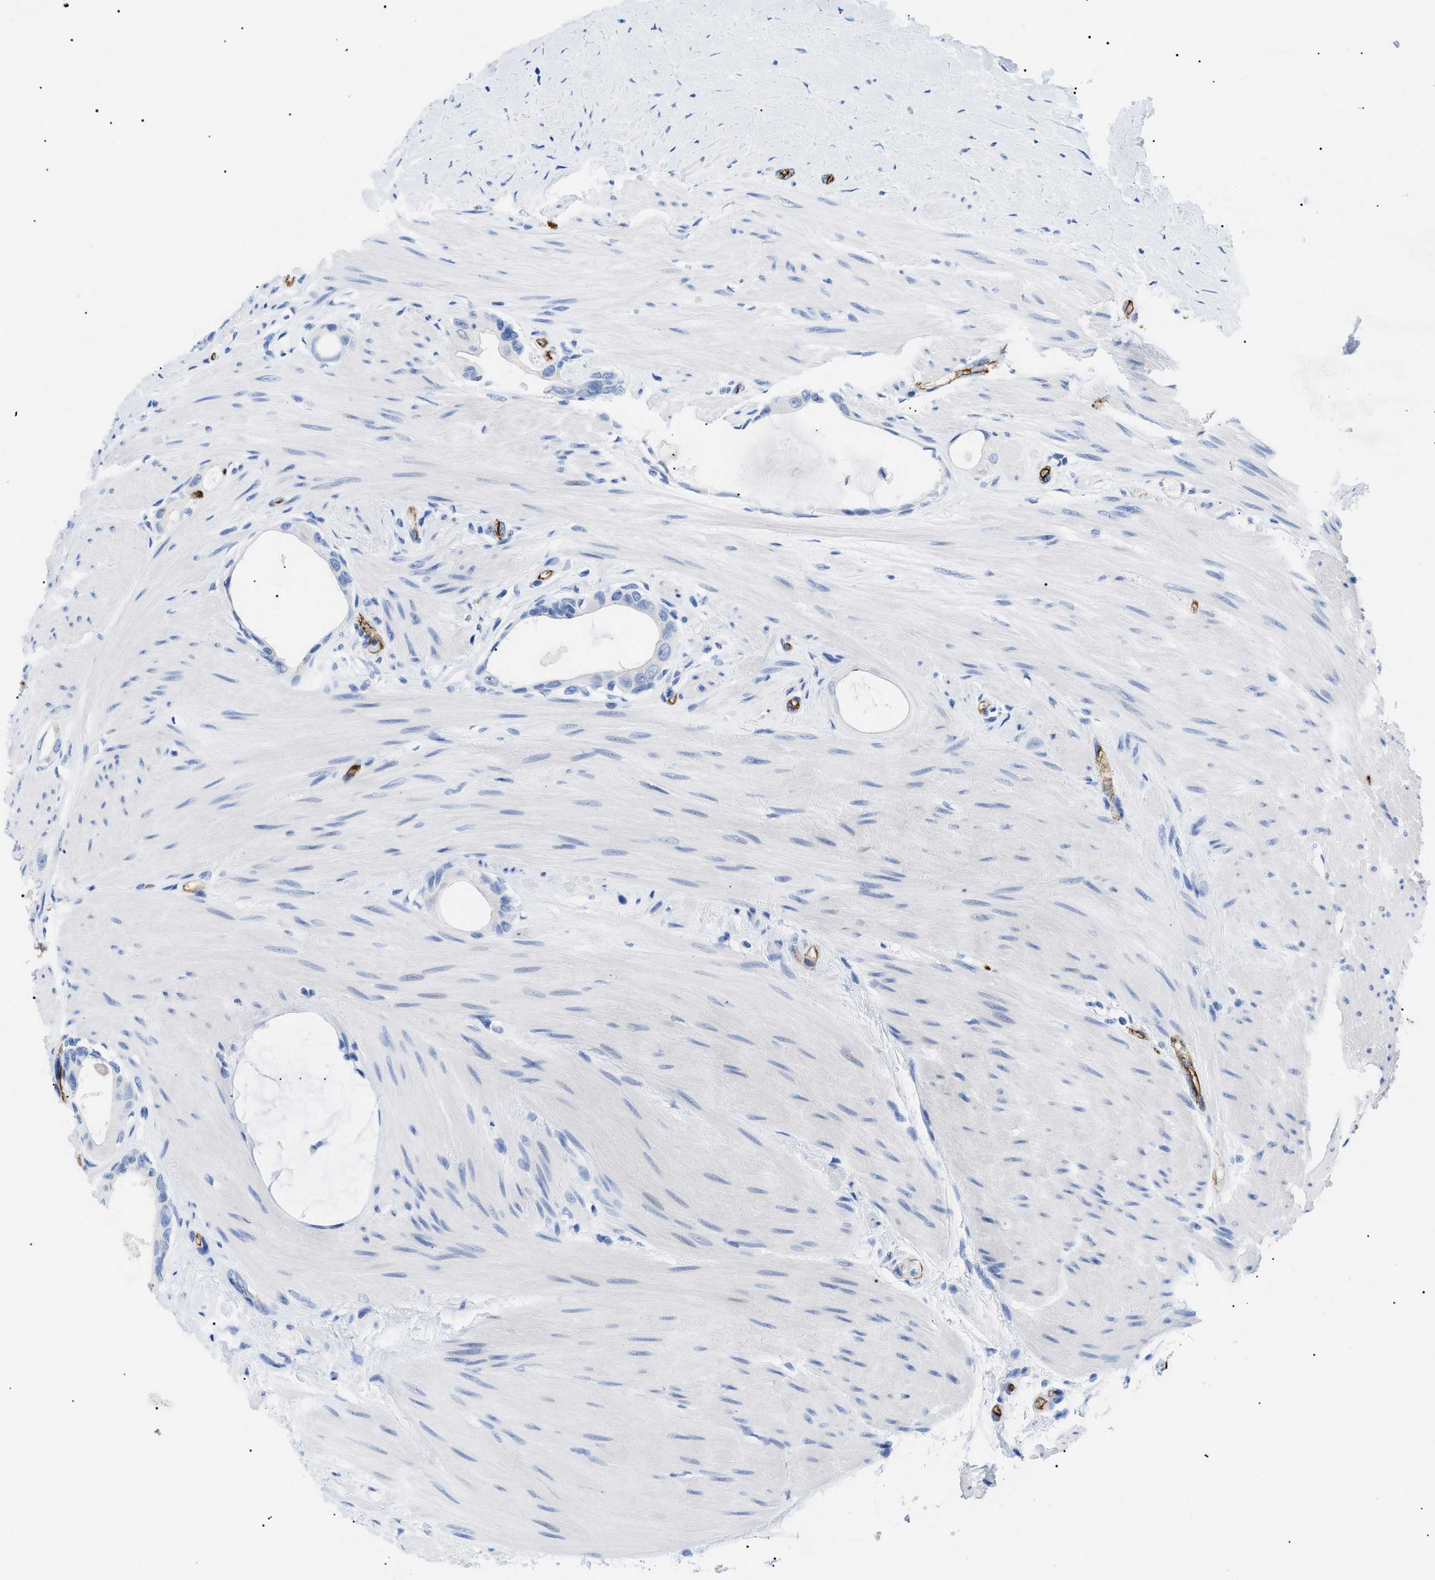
{"staining": {"intensity": "negative", "quantity": "none", "location": "none"}, "tissue": "colorectal cancer", "cell_type": "Tumor cells", "image_type": "cancer", "snomed": [{"axis": "morphology", "description": "Adenocarcinoma, NOS"}, {"axis": "topography", "description": "Rectum"}], "caption": "Tumor cells are negative for protein expression in human colorectal adenocarcinoma.", "gene": "PODXL", "patient": {"sex": "male", "age": 51}}